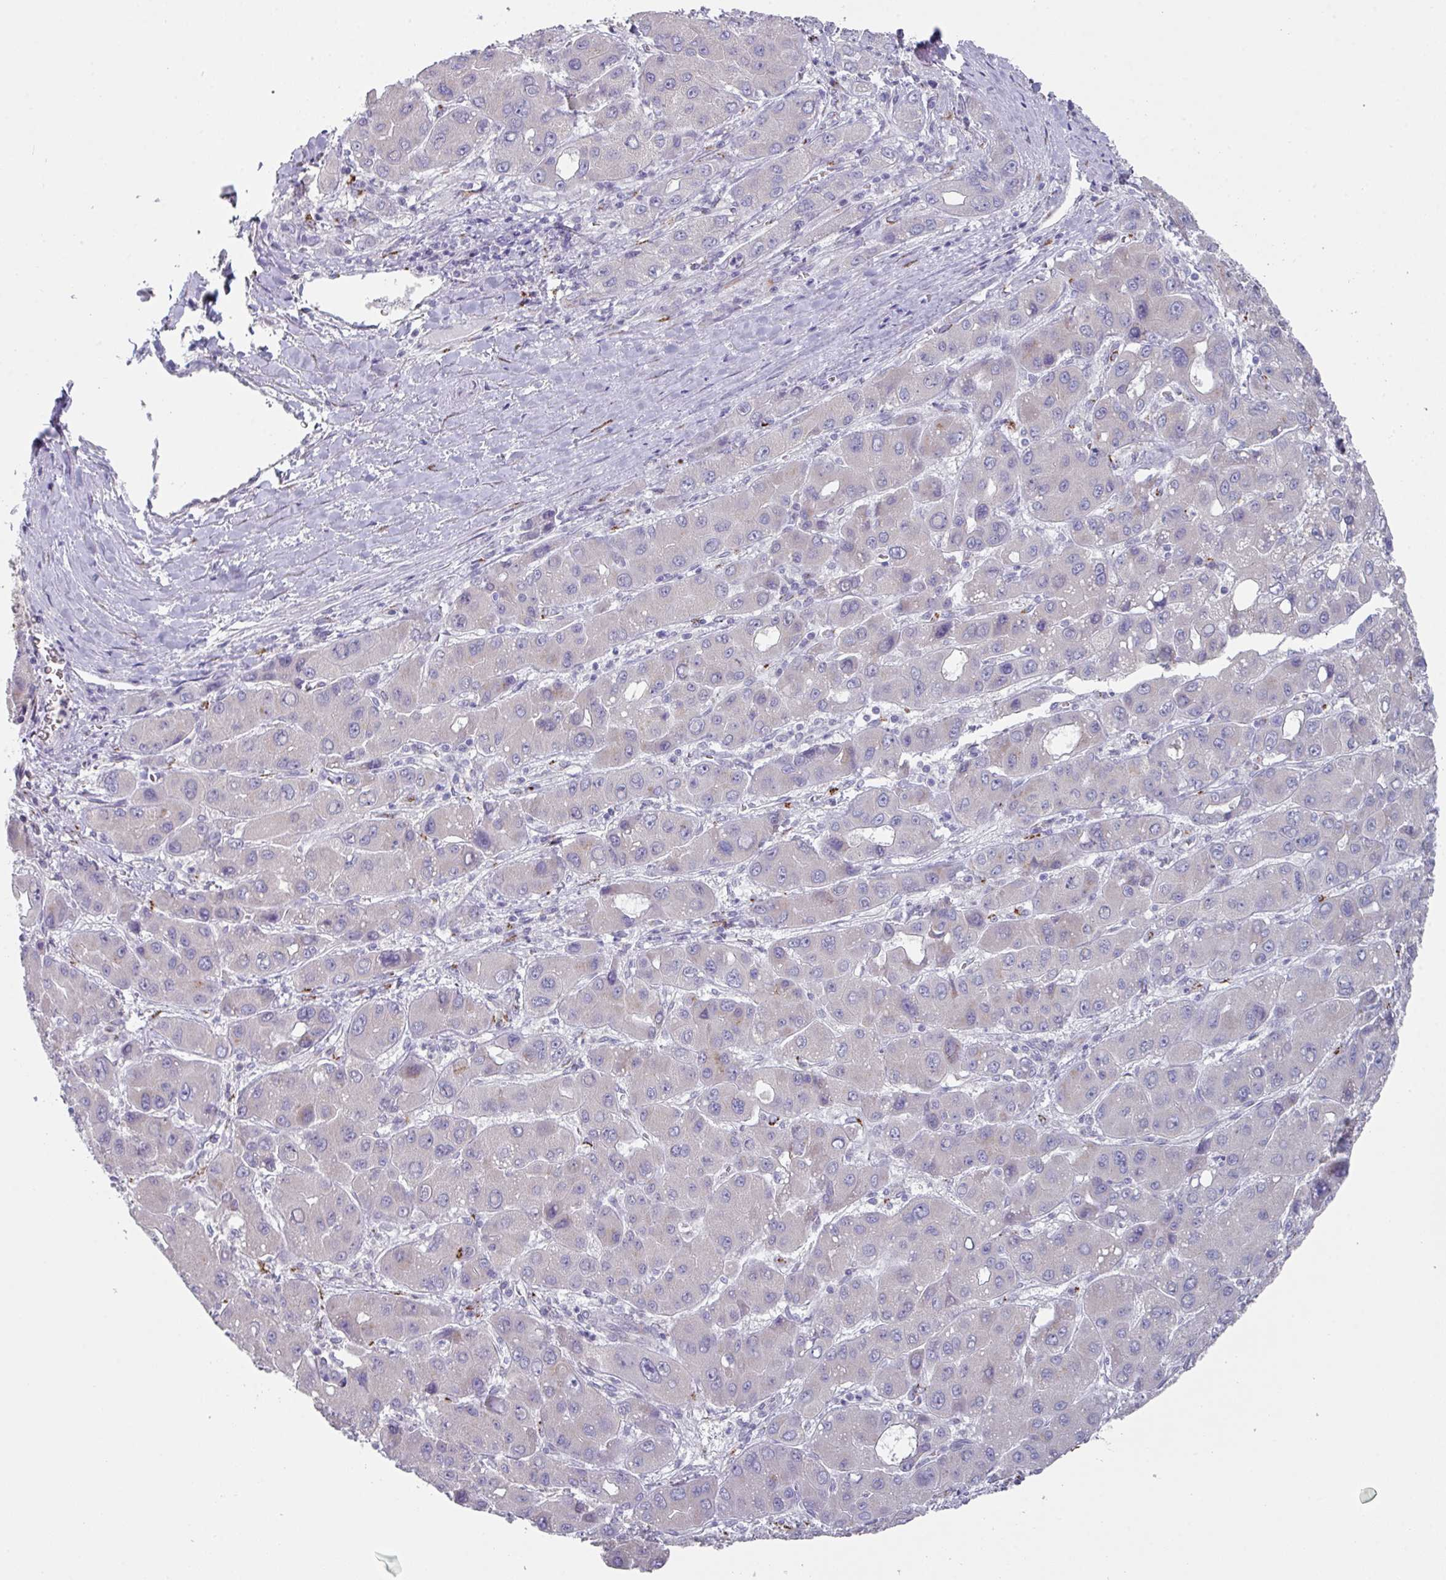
{"staining": {"intensity": "negative", "quantity": "none", "location": "none"}, "tissue": "liver cancer", "cell_type": "Tumor cells", "image_type": "cancer", "snomed": [{"axis": "morphology", "description": "Carcinoma, Hepatocellular, NOS"}, {"axis": "topography", "description": "Liver"}], "caption": "Tumor cells show no significant positivity in liver cancer (hepatocellular carcinoma). (DAB (3,3'-diaminobenzidine) immunohistochemistry (IHC), high magnification).", "gene": "VKORC1L1", "patient": {"sex": "male", "age": 55}}